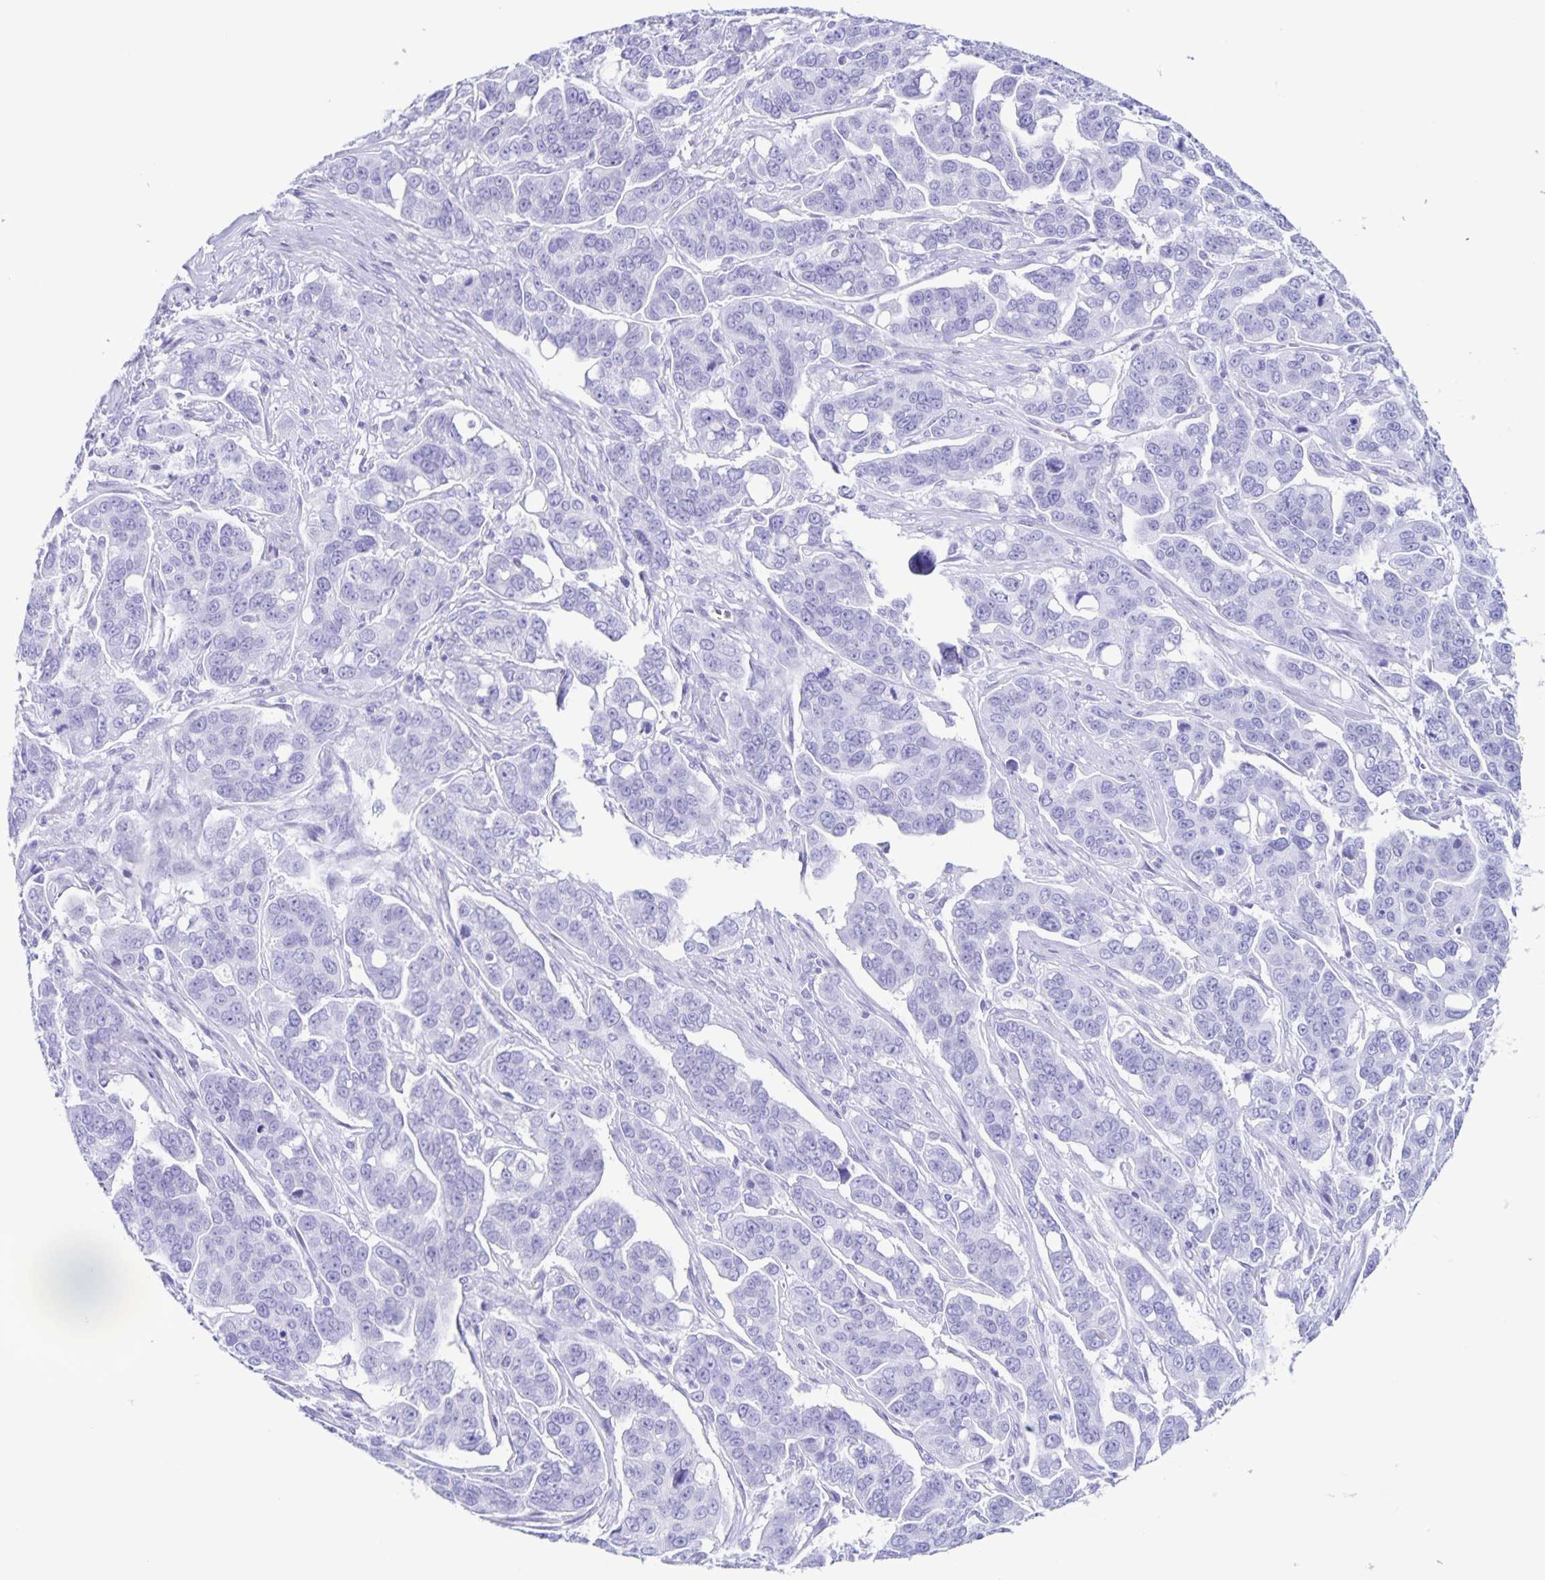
{"staining": {"intensity": "negative", "quantity": "none", "location": "none"}, "tissue": "ovarian cancer", "cell_type": "Tumor cells", "image_type": "cancer", "snomed": [{"axis": "morphology", "description": "Carcinoma, endometroid"}, {"axis": "topography", "description": "Ovary"}], "caption": "Immunohistochemistry micrograph of endometroid carcinoma (ovarian) stained for a protein (brown), which demonstrates no positivity in tumor cells.", "gene": "C12orf56", "patient": {"sex": "female", "age": 78}}